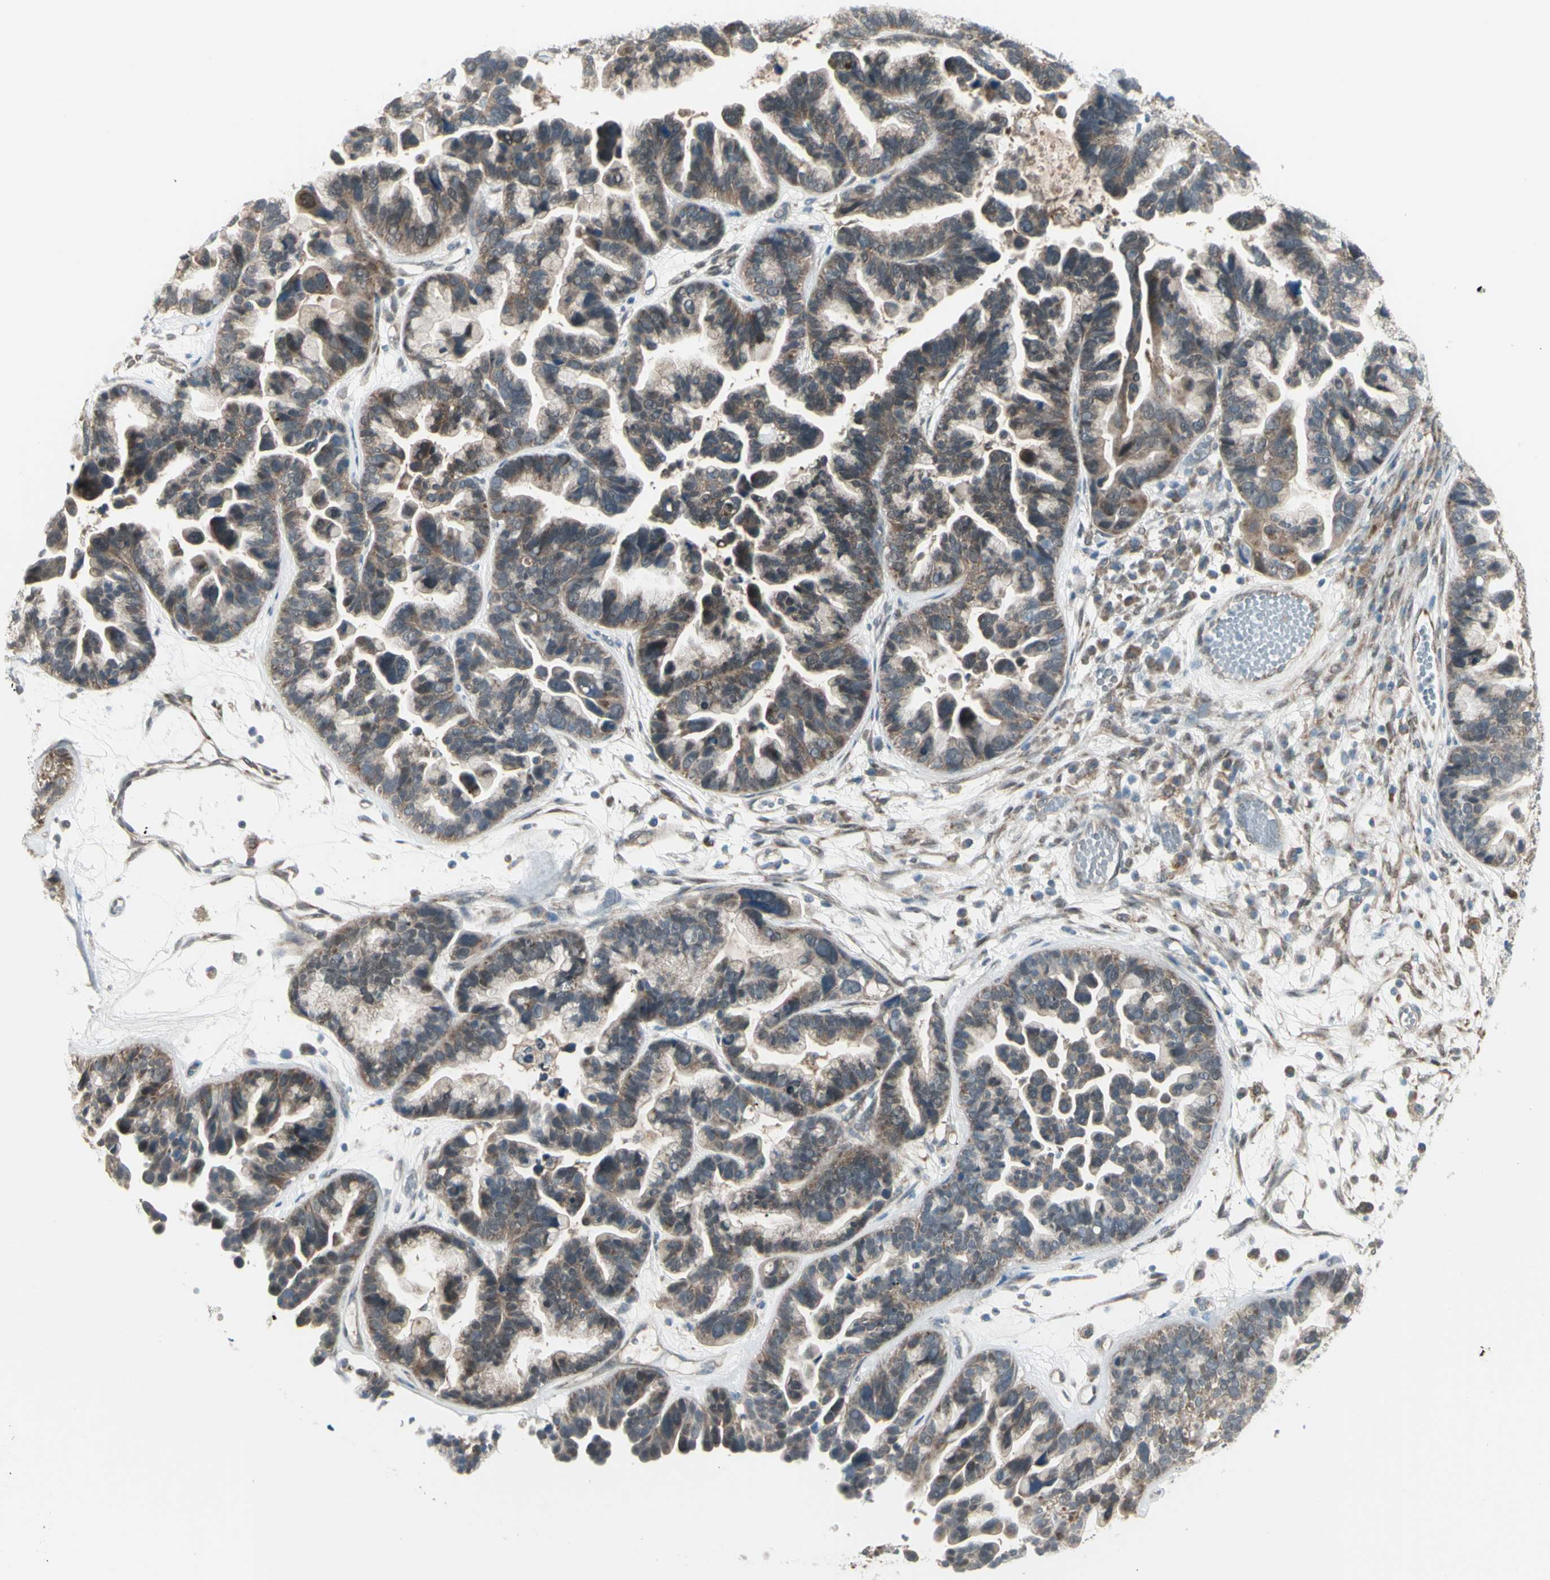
{"staining": {"intensity": "moderate", "quantity": "25%-75%", "location": "cytoplasmic/membranous"}, "tissue": "ovarian cancer", "cell_type": "Tumor cells", "image_type": "cancer", "snomed": [{"axis": "morphology", "description": "Cystadenocarcinoma, serous, NOS"}, {"axis": "topography", "description": "Ovary"}], "caption": "A photomicrograph of ovarian cancer stained for a protein demonstrates moderate cytoplasmic/membranous brown staining in tumor cells.", "gene": "NAXD", "patient": {"sex": "female", "age": 56}}